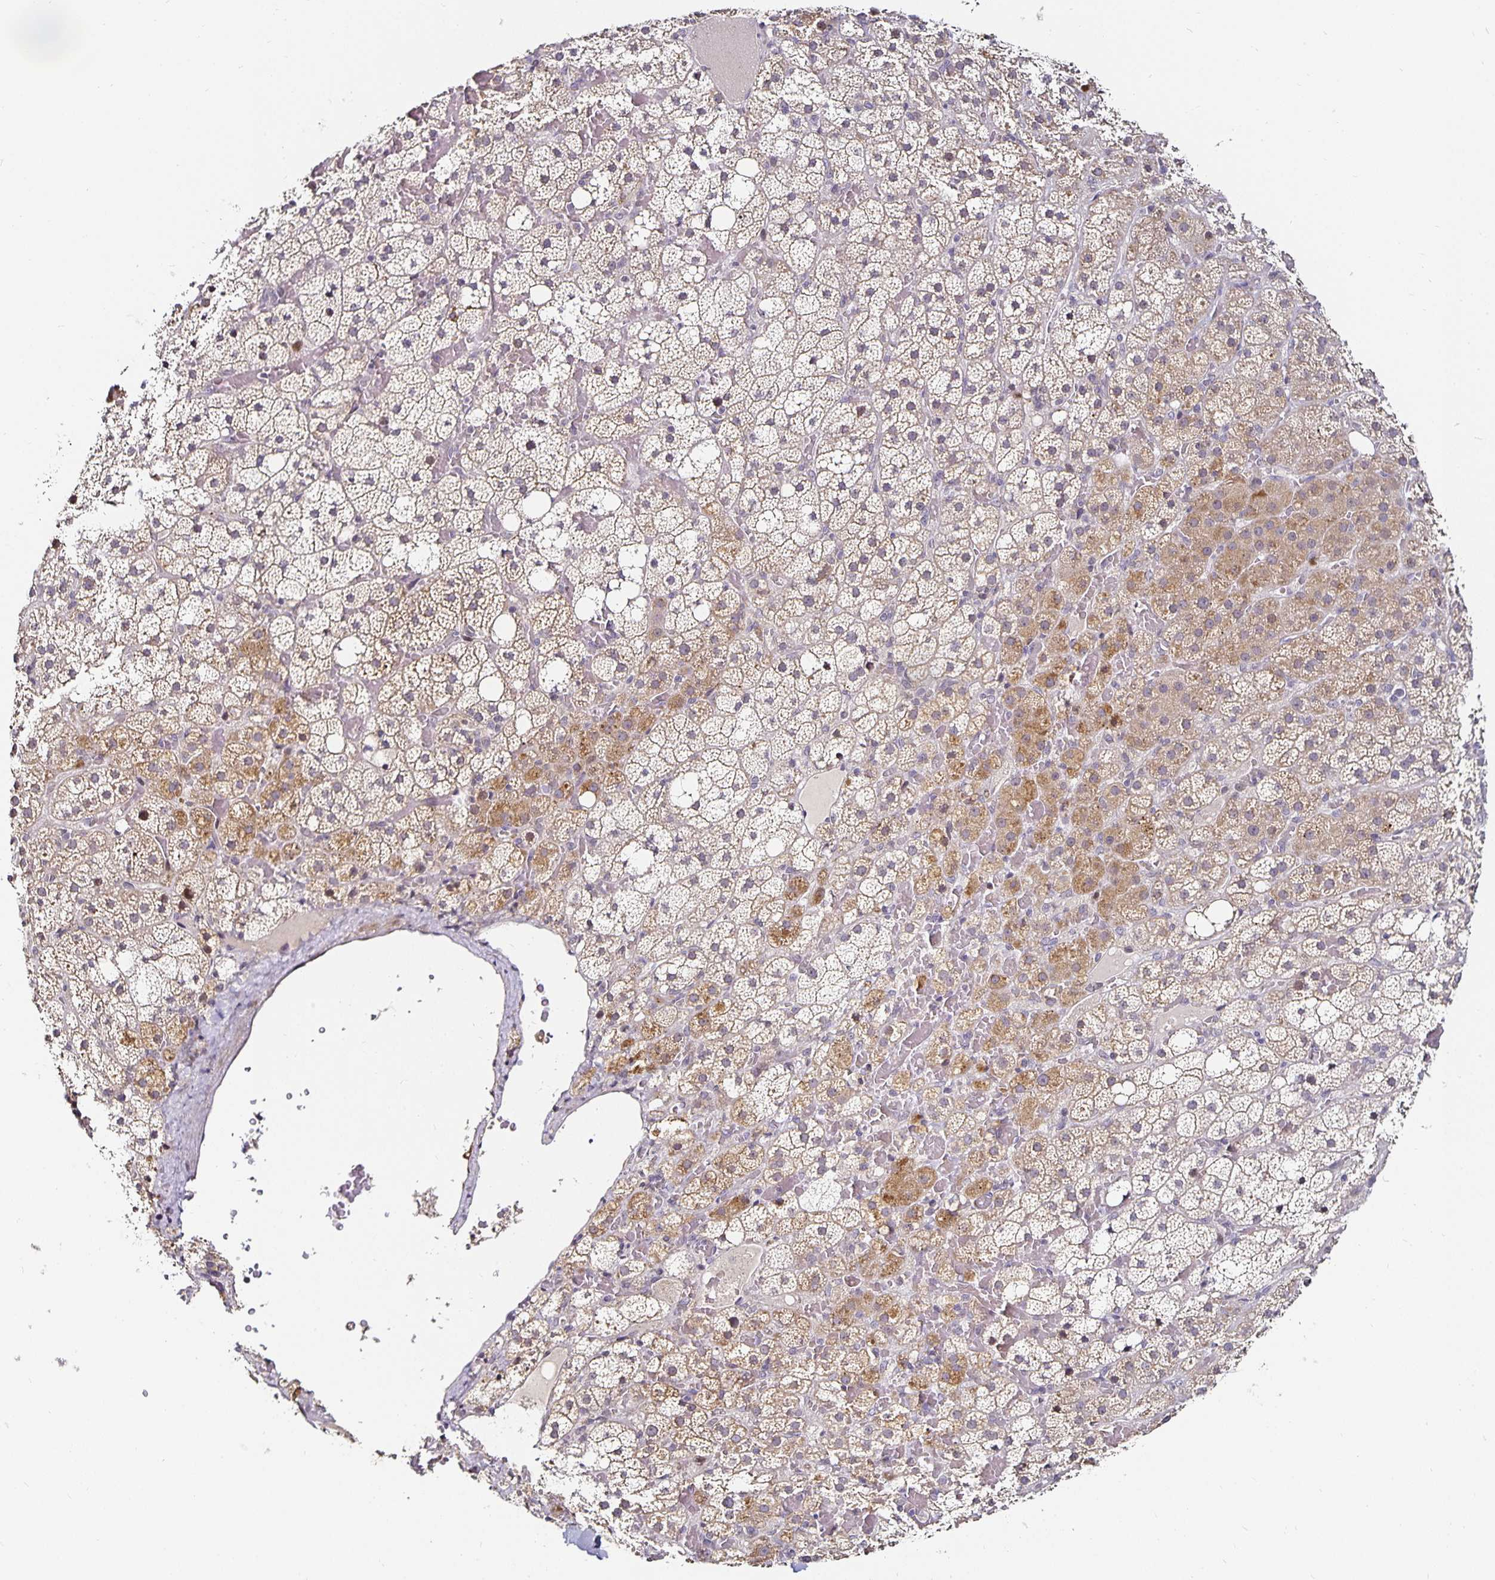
{"staining": {"intensity": "moderate", "quantity": "25%-75%", "location": "cytoplasmic/membranous"}, "tissue": "adrenal gland", "cell_type": "Glandular cells", "image_type": "normal", "snomed": [{"axis": "morphology", "description": "Normal tissue, NOS"}, {"axis": "topography", "description": "Adrenal gland"}], "caption": "Immunohistochemistry (IHC) photomicrograph of normal human adrenal gland stained for a protein (brown), which demonstrates medium levels of moderate cytoplasmic/membranous staining in about 25%-75% of glandular cells.", "gene": "ANLN", "patient": {"sex": "male", "age": 53}}